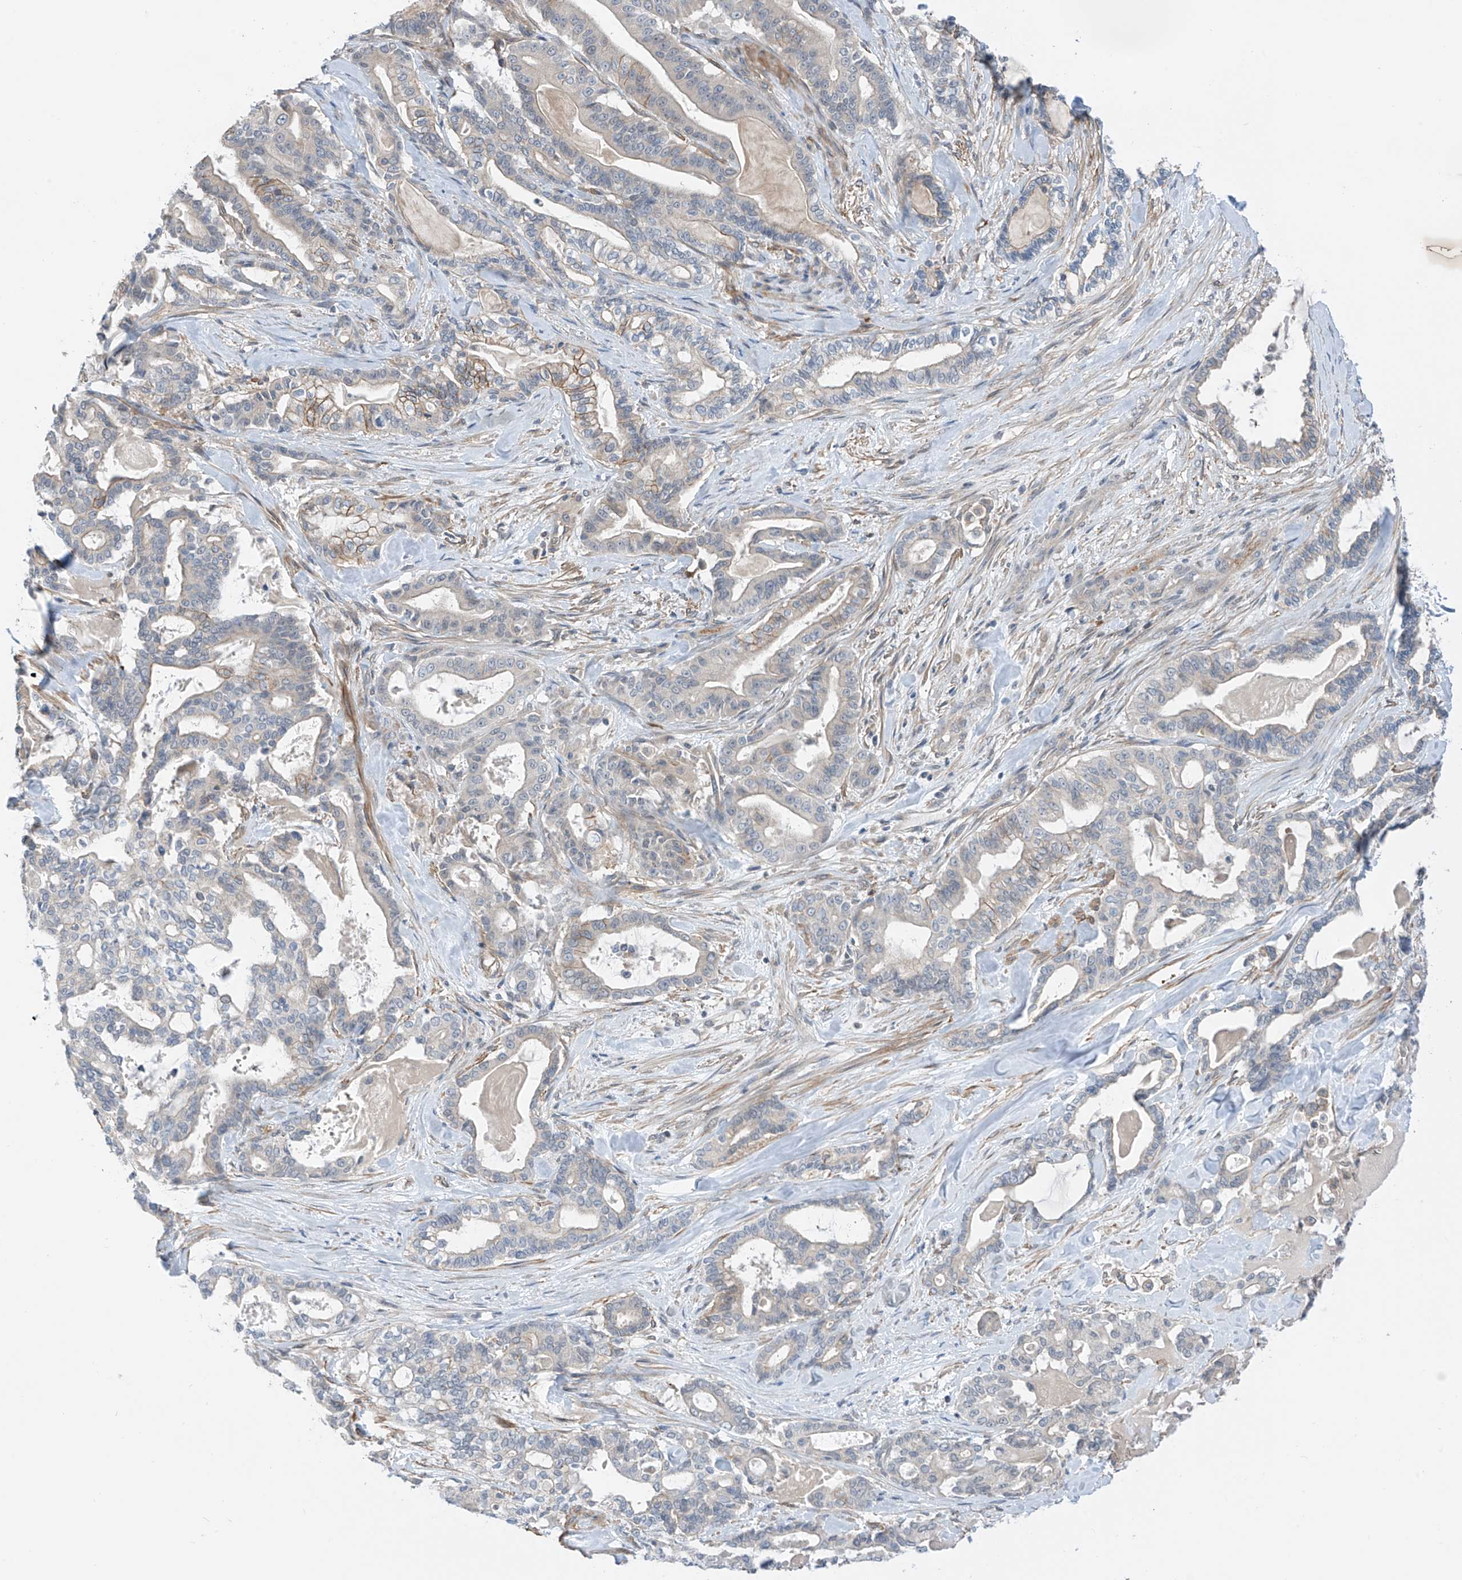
{"staining": {"intensity": "moderate", "quantity": "<25%", "location": "cytoplasmic/membranous"}, "tissue": "pancreatic cancer", "cell_type": "Tumor cells", "image_type": "cancer", "snomed": [{"axis": "morphology", "description": "Adenocarcinoma, NOS"}, {"axis": "topography", "description": "Pancreas"}], "caption": "Pancreatic cancer stained for a protein (brown) demonstrates moderate cytoplasmic/membranous positive positivity in about <25% of tumor cells.", "gene": "ABLIM2", "patient": {"sex": "male", "age": 63}}